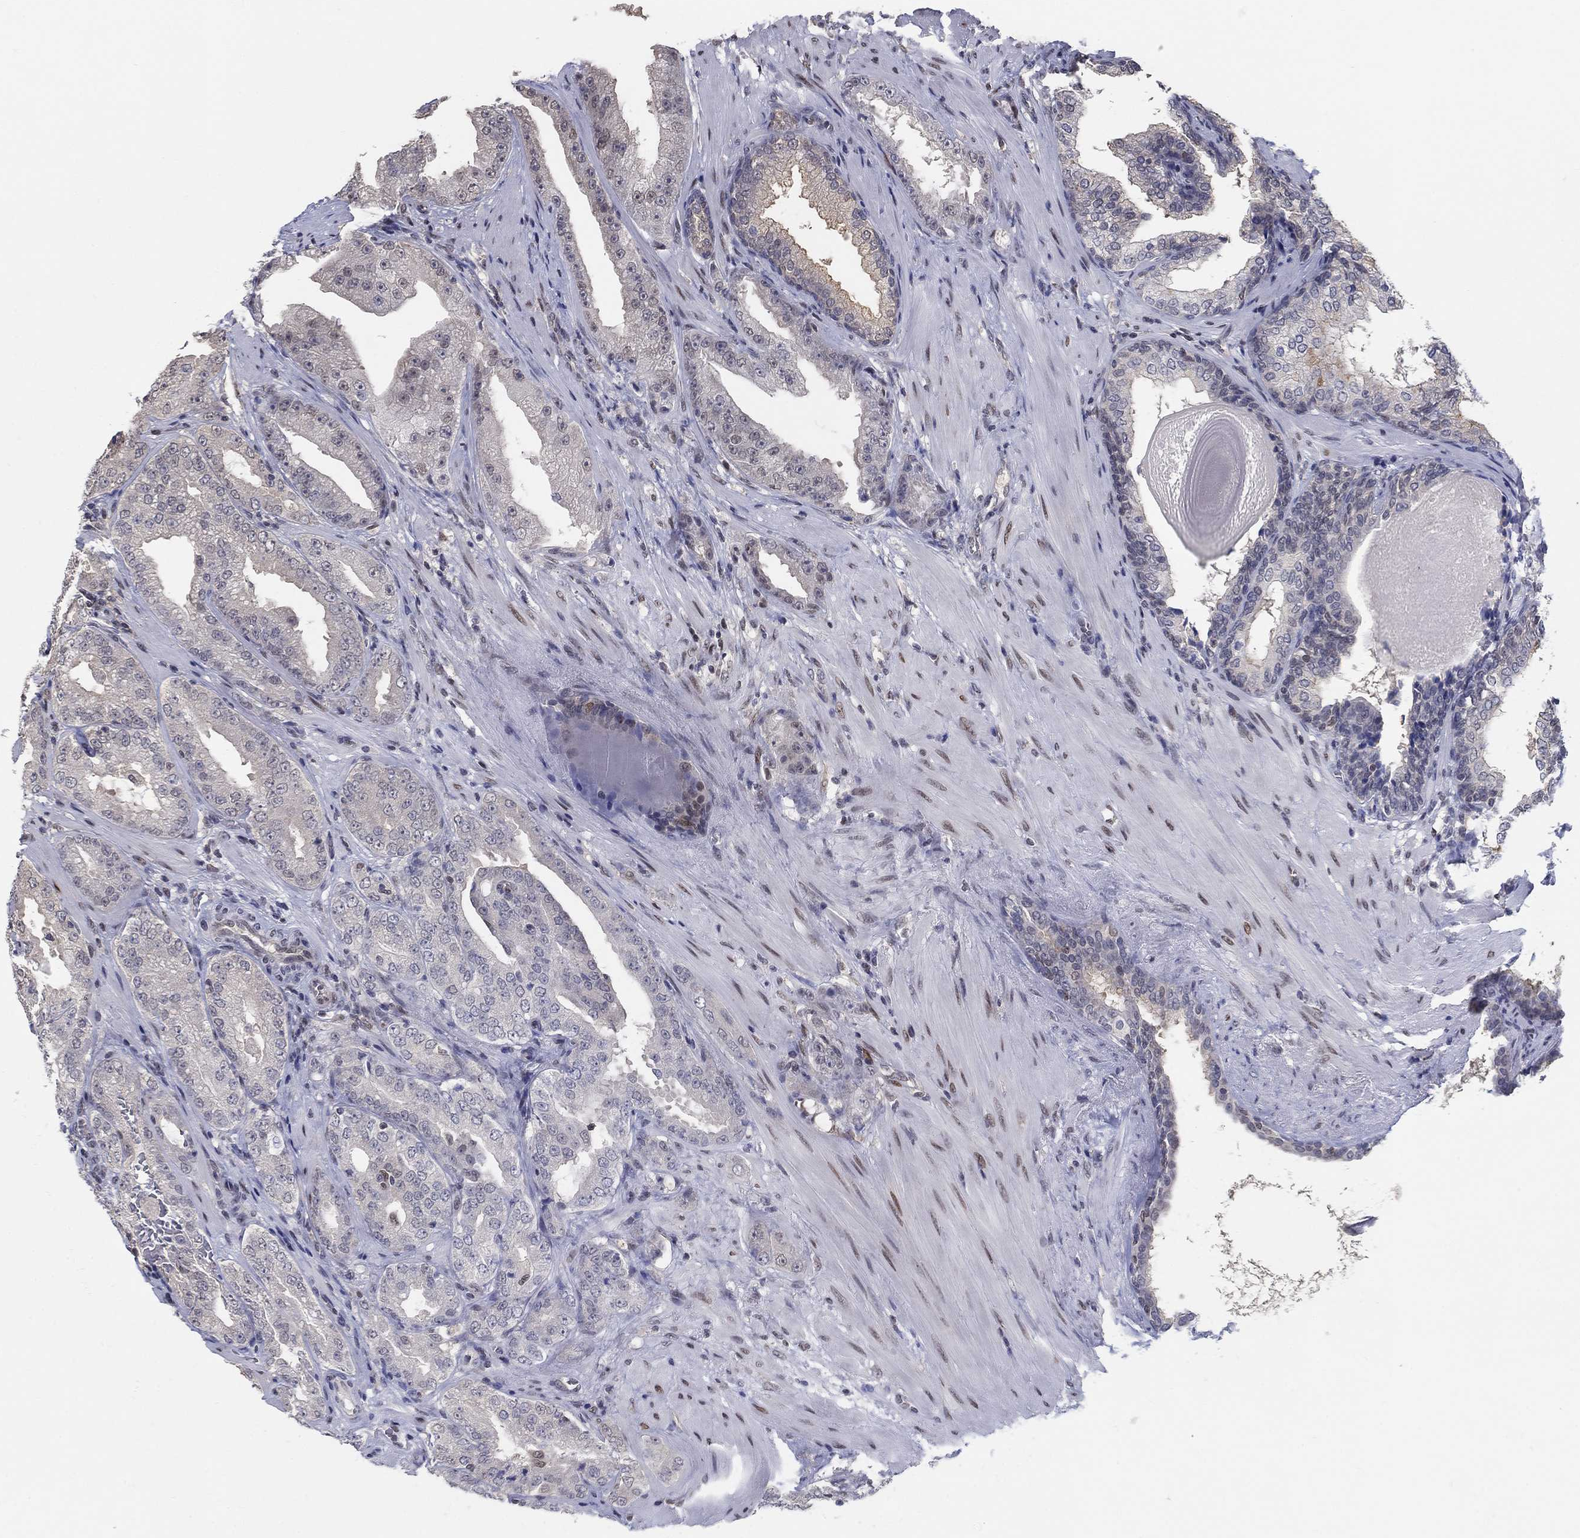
{"staining": {"intensity": "negative", "quantity": "none", "location": "none"}, "tissue": "prostate cancer", "cell_type": "Tumor cells", "image_type": "cancer", "snomed": [{"axis": "morphology", "description": "Adenocarcinoma, Low grade"}, {"axis": "topography", "description": "Prostate"}], "caption": "Immunohistochemical staining of prostate cancer (low-grade adenocarcinoma) displays no significant staining in tumor cells.", "gene": "CENPE", "patient": {"sex": "male", "age": 62}}